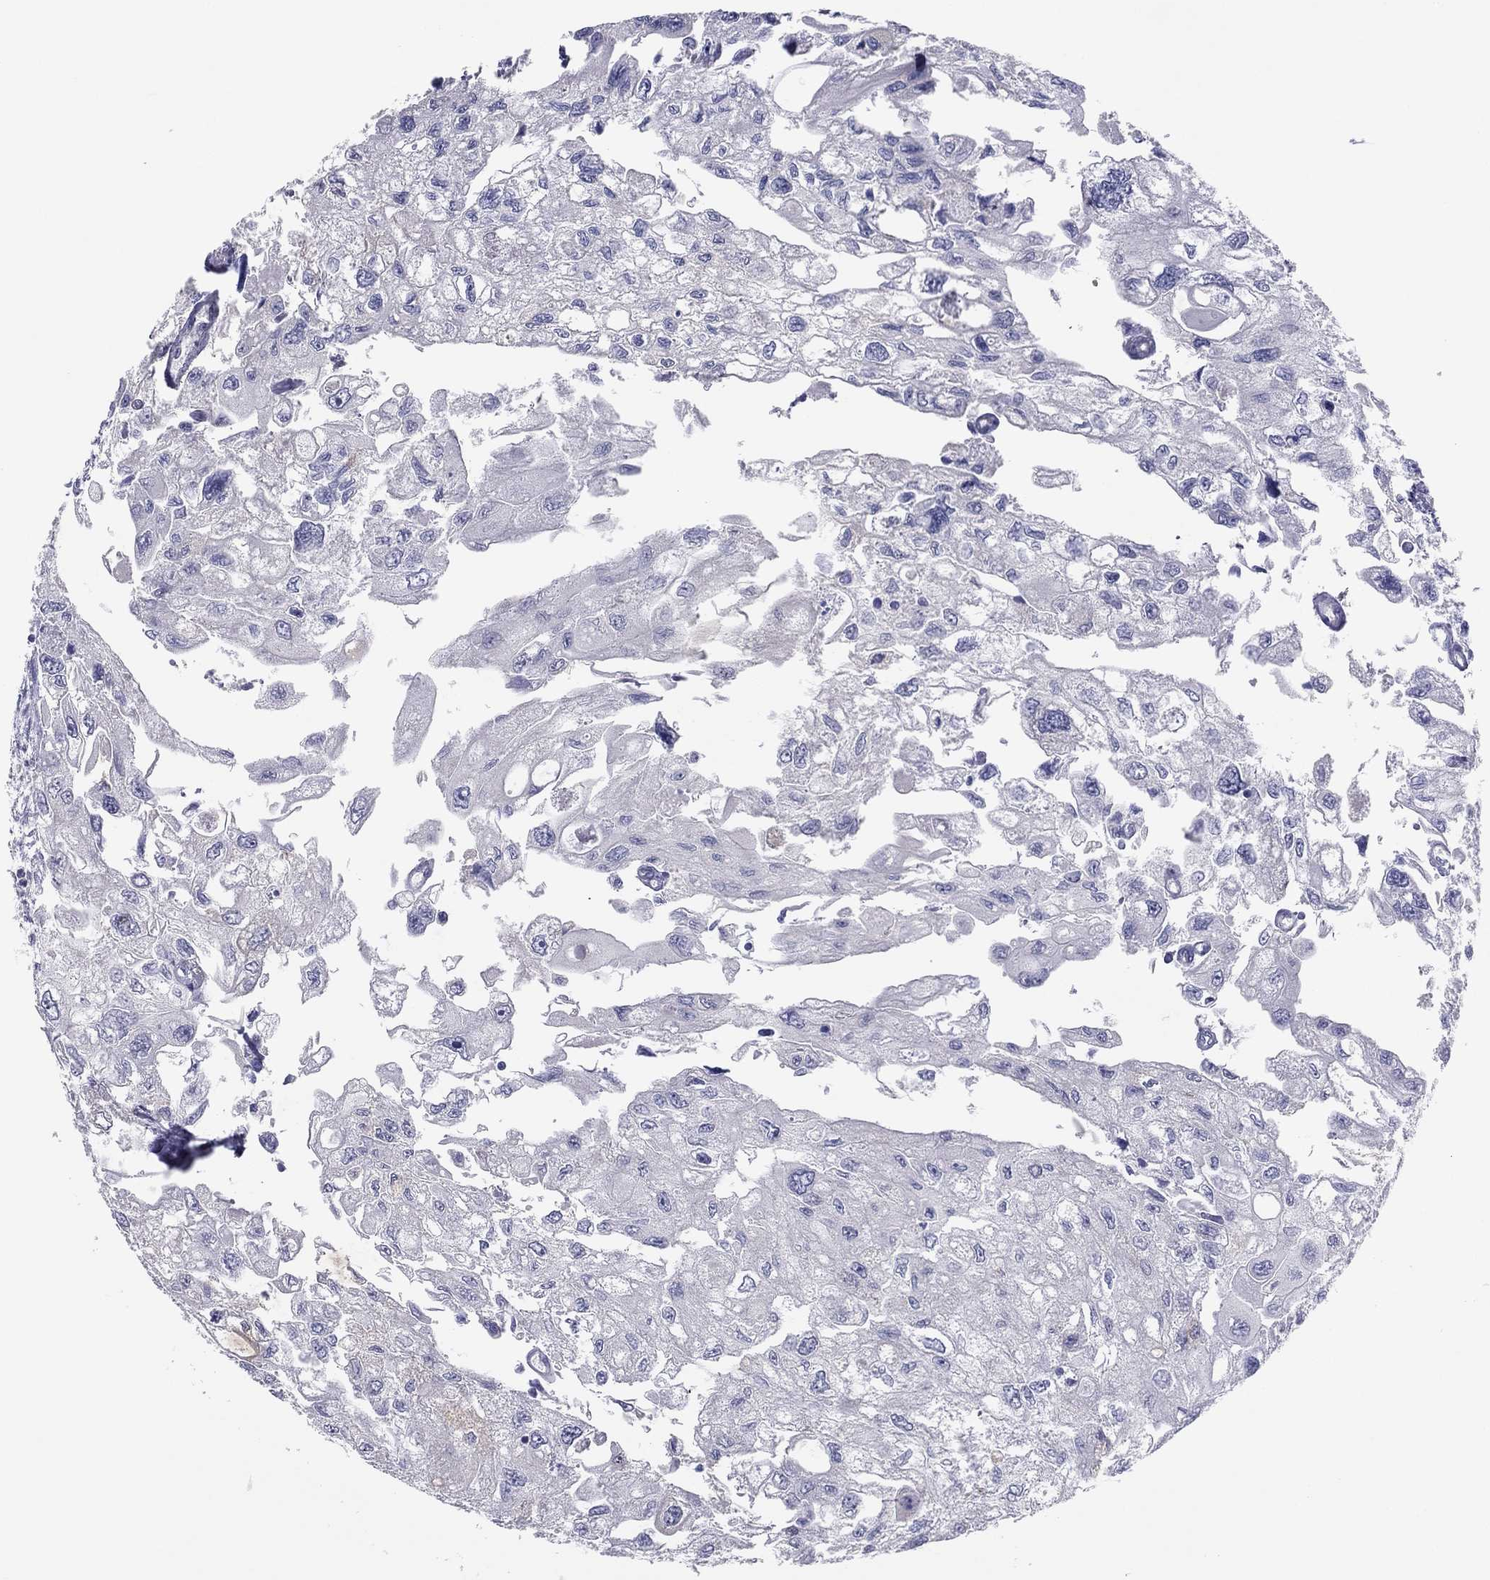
{"staining": {"intensity": "negative", "quantity": "none", "location": "none"}, "tissue": "urothelial cancer", "cell_type": "Tumor cells", "image_type": "cancer", "snomed": [{"axis": "morphology", "description": "Urothelial carcinoma, High grade"}, {"axis": "topography", "description": "Urinary bladder"}], "caption": "IHC of urothelial cancer shows no expression in tumor cells. The staining was performed using DAB to visualize the protein expression in brown, while the nuclei were stained in blue with hematoxylin (Magnification: 20x).", "gene": "GRK7", "patient": {"sex": "male", "age": 59}}